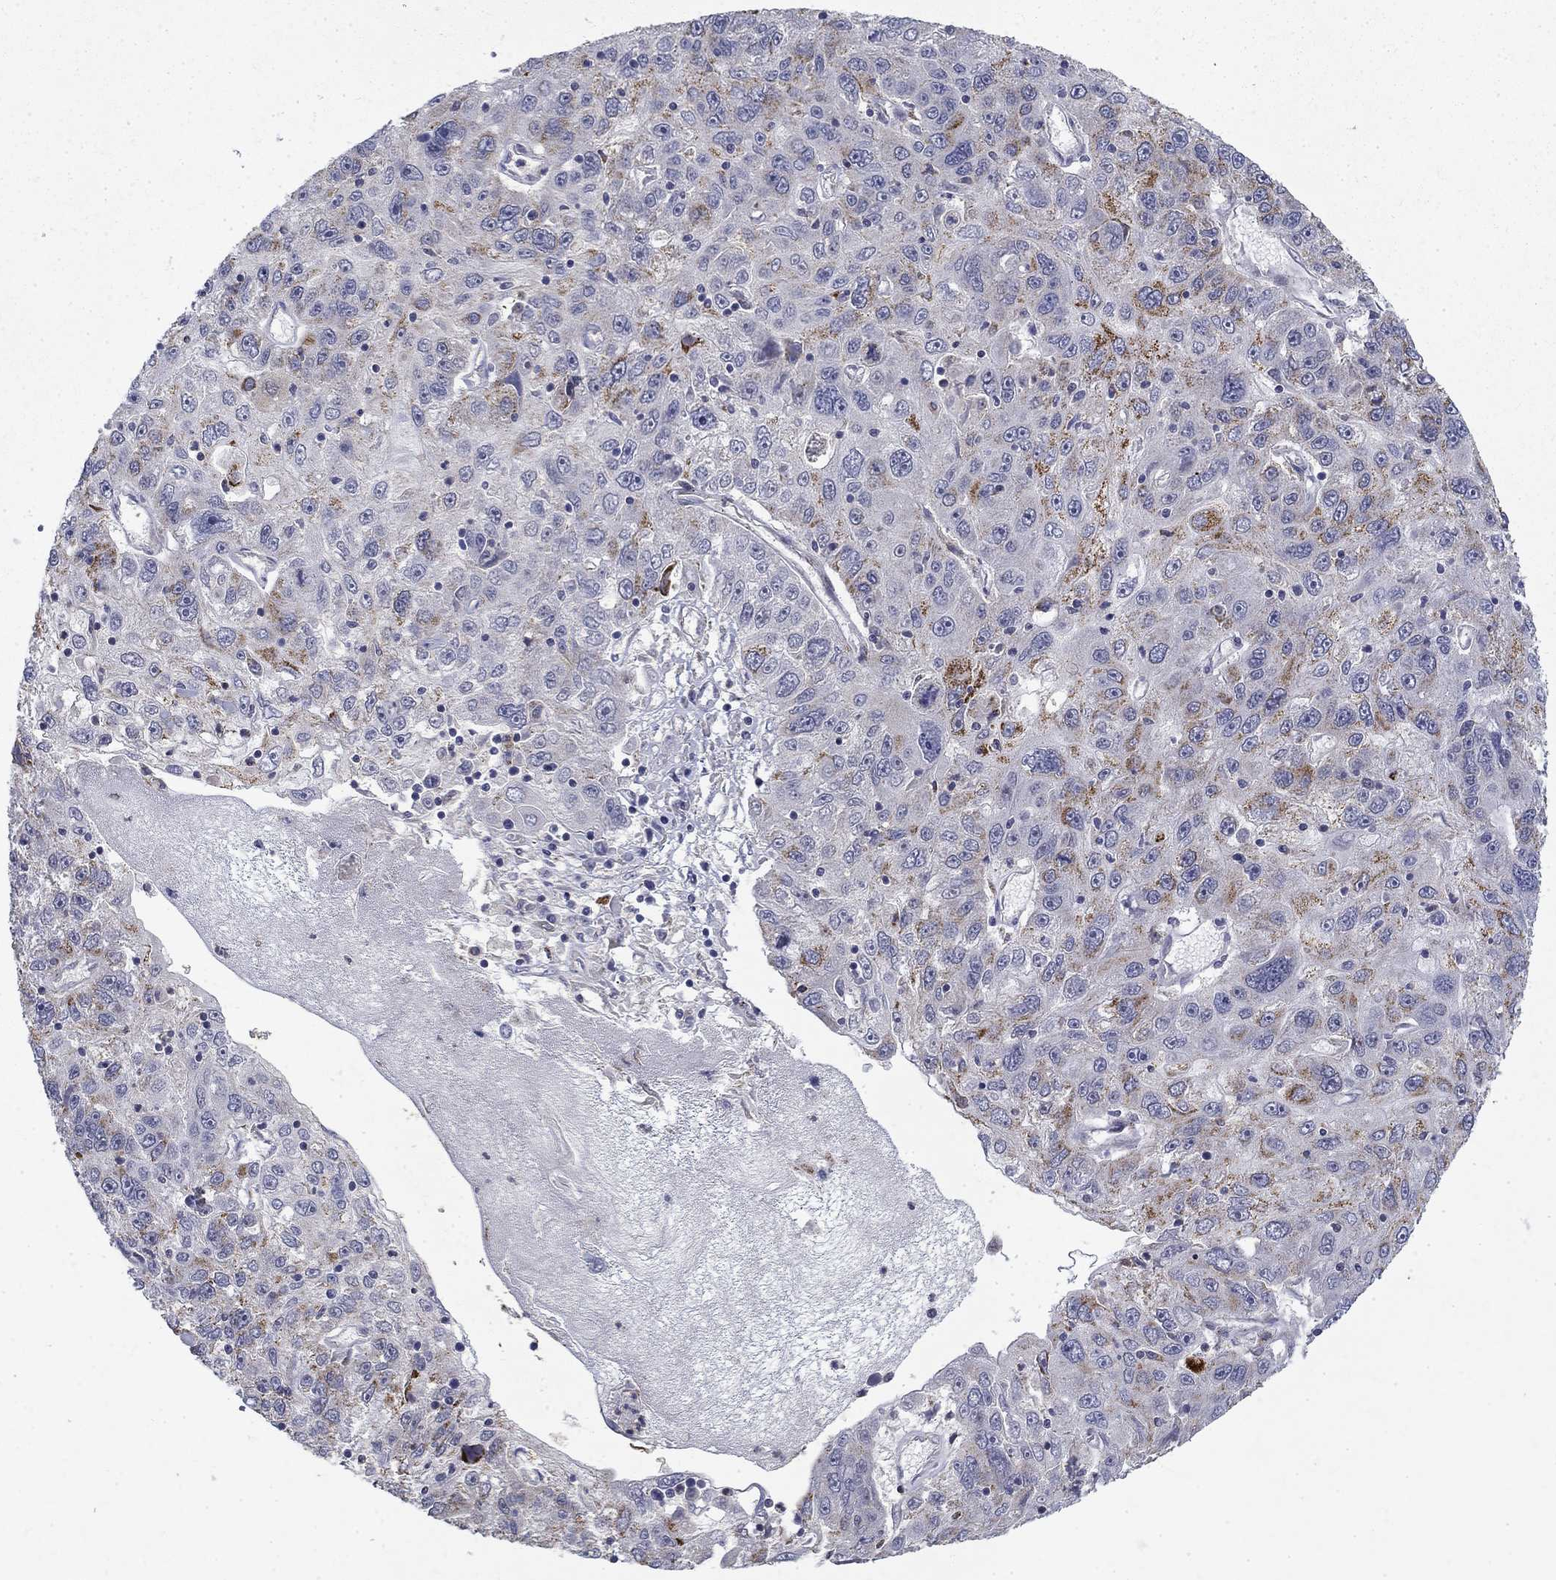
{"staining": {"intensity": "moderate", "quantity": "<25%", "location": "cytoplasmic/membranous"}, "tissue": "stomach cancer", "cell_type": "Tumor cells", "image_type": "cancer", "snomed": [{"axis": "morphology", "description": "Adenocarcinoma, NOS"}, {"axis": "topography", "description": "Stomach"}], "caption": "Brown immunohistochemical staining in human stomach cancer (adenocarcinoma) reveals moderate cytoplasmic/membranous staining in about <25% of tumor cells. (Brightfield microscopy of DAB IHC at high magnification).", "gene": "PCBP3", "patient": {"sex": "male", "age": 56}}